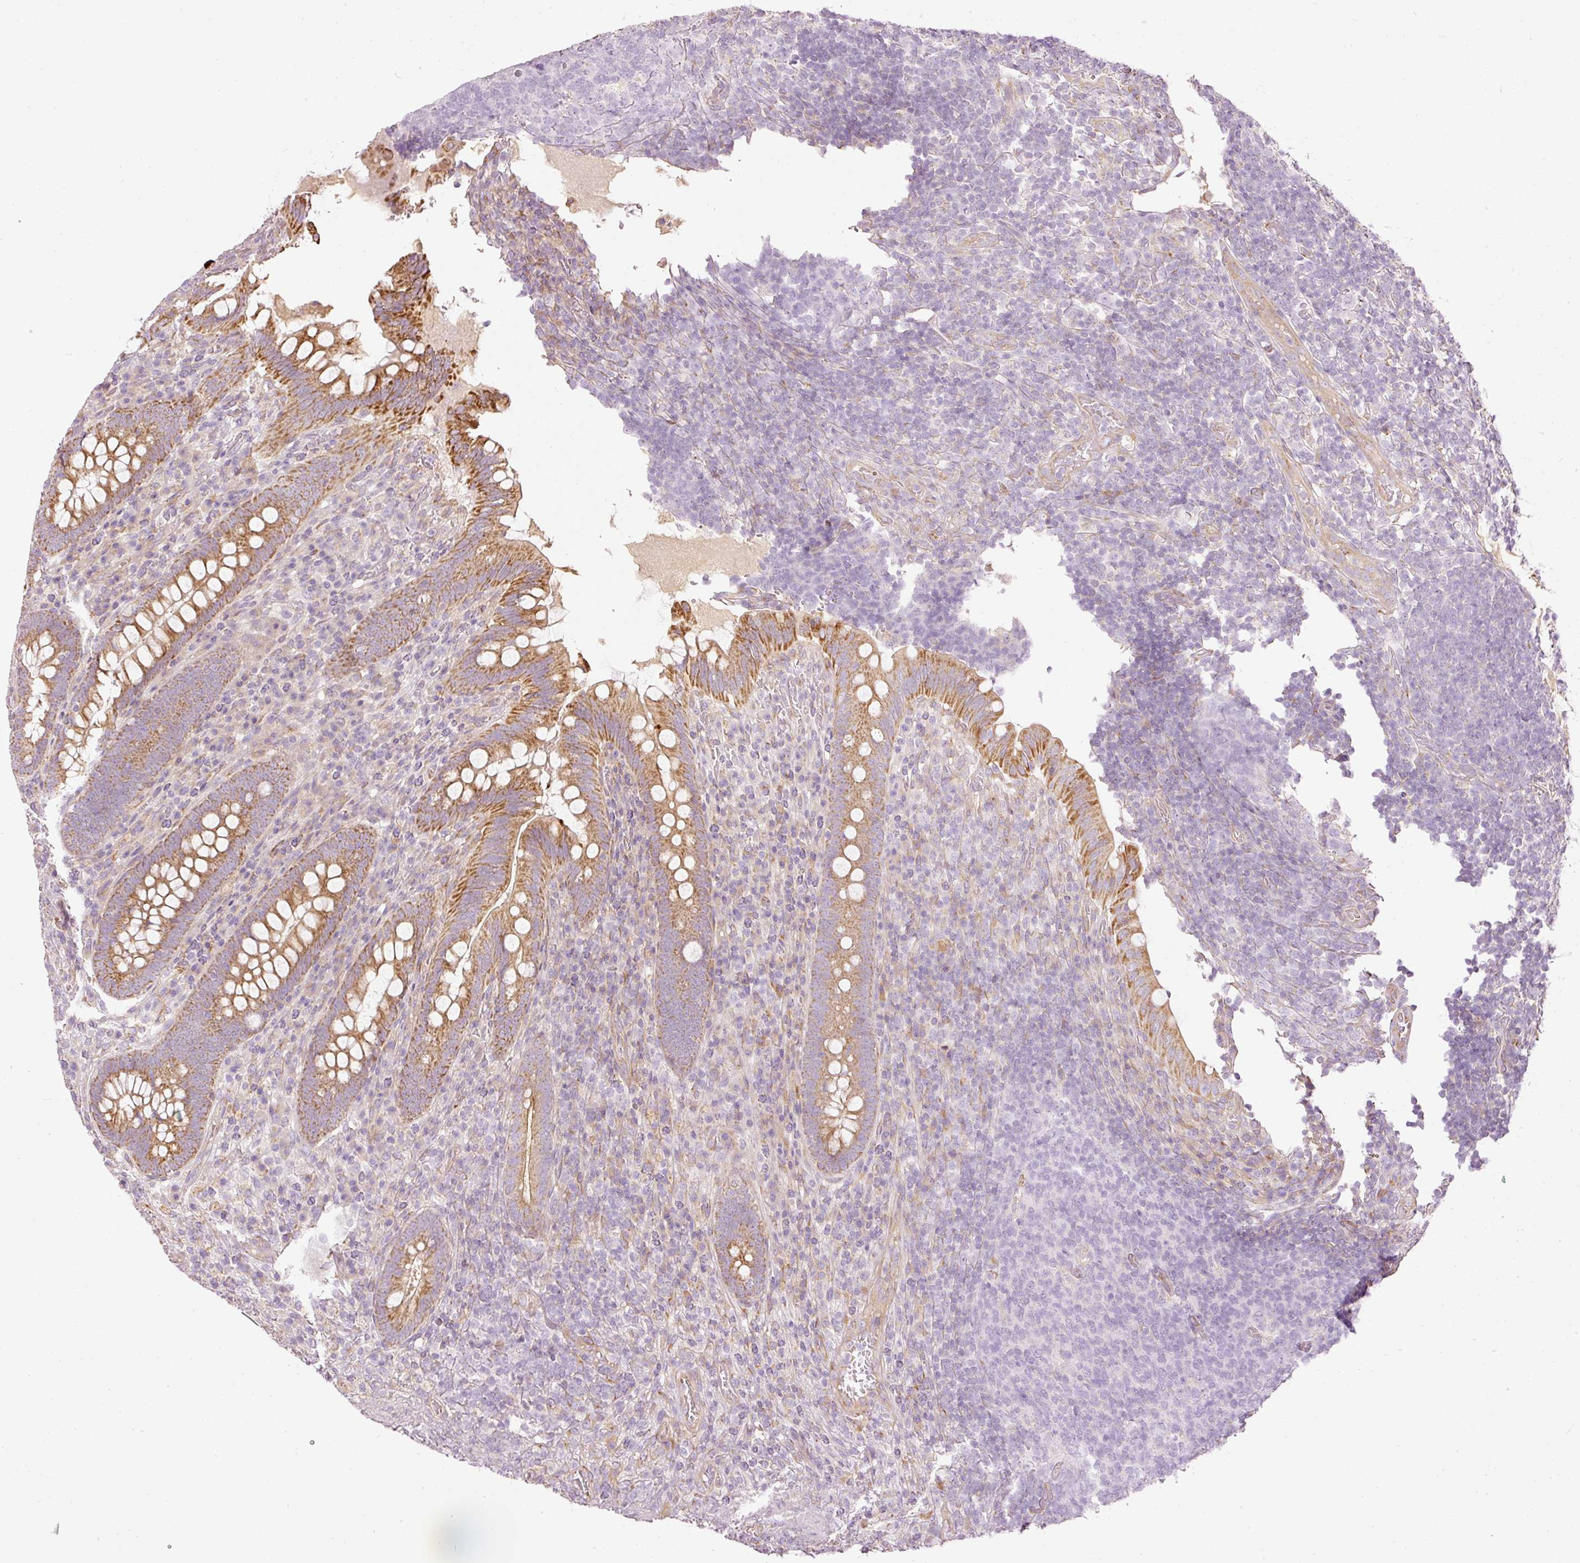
{"staining": {"intensity": "strong", "quantity": ">75%", "location": "cytoplasmic/membranous"}, "tissue": "appendix", "cell_type": "Glandular cells", "image_type": "normal", "snomed": [{"axis": "morphology", "description": "Normal tissue, NOS"}, {"axis": "topography", "description": "Appendix"}], "caption": "A micrograph of appendix stained for a protein reveals strong cytoplasmic/membranous brown staining in glandular cells. (IHC, brightfield microscopy, high magnification).", "gene": "PAQR9", "patient": {"sex": "female", "age": 43}}